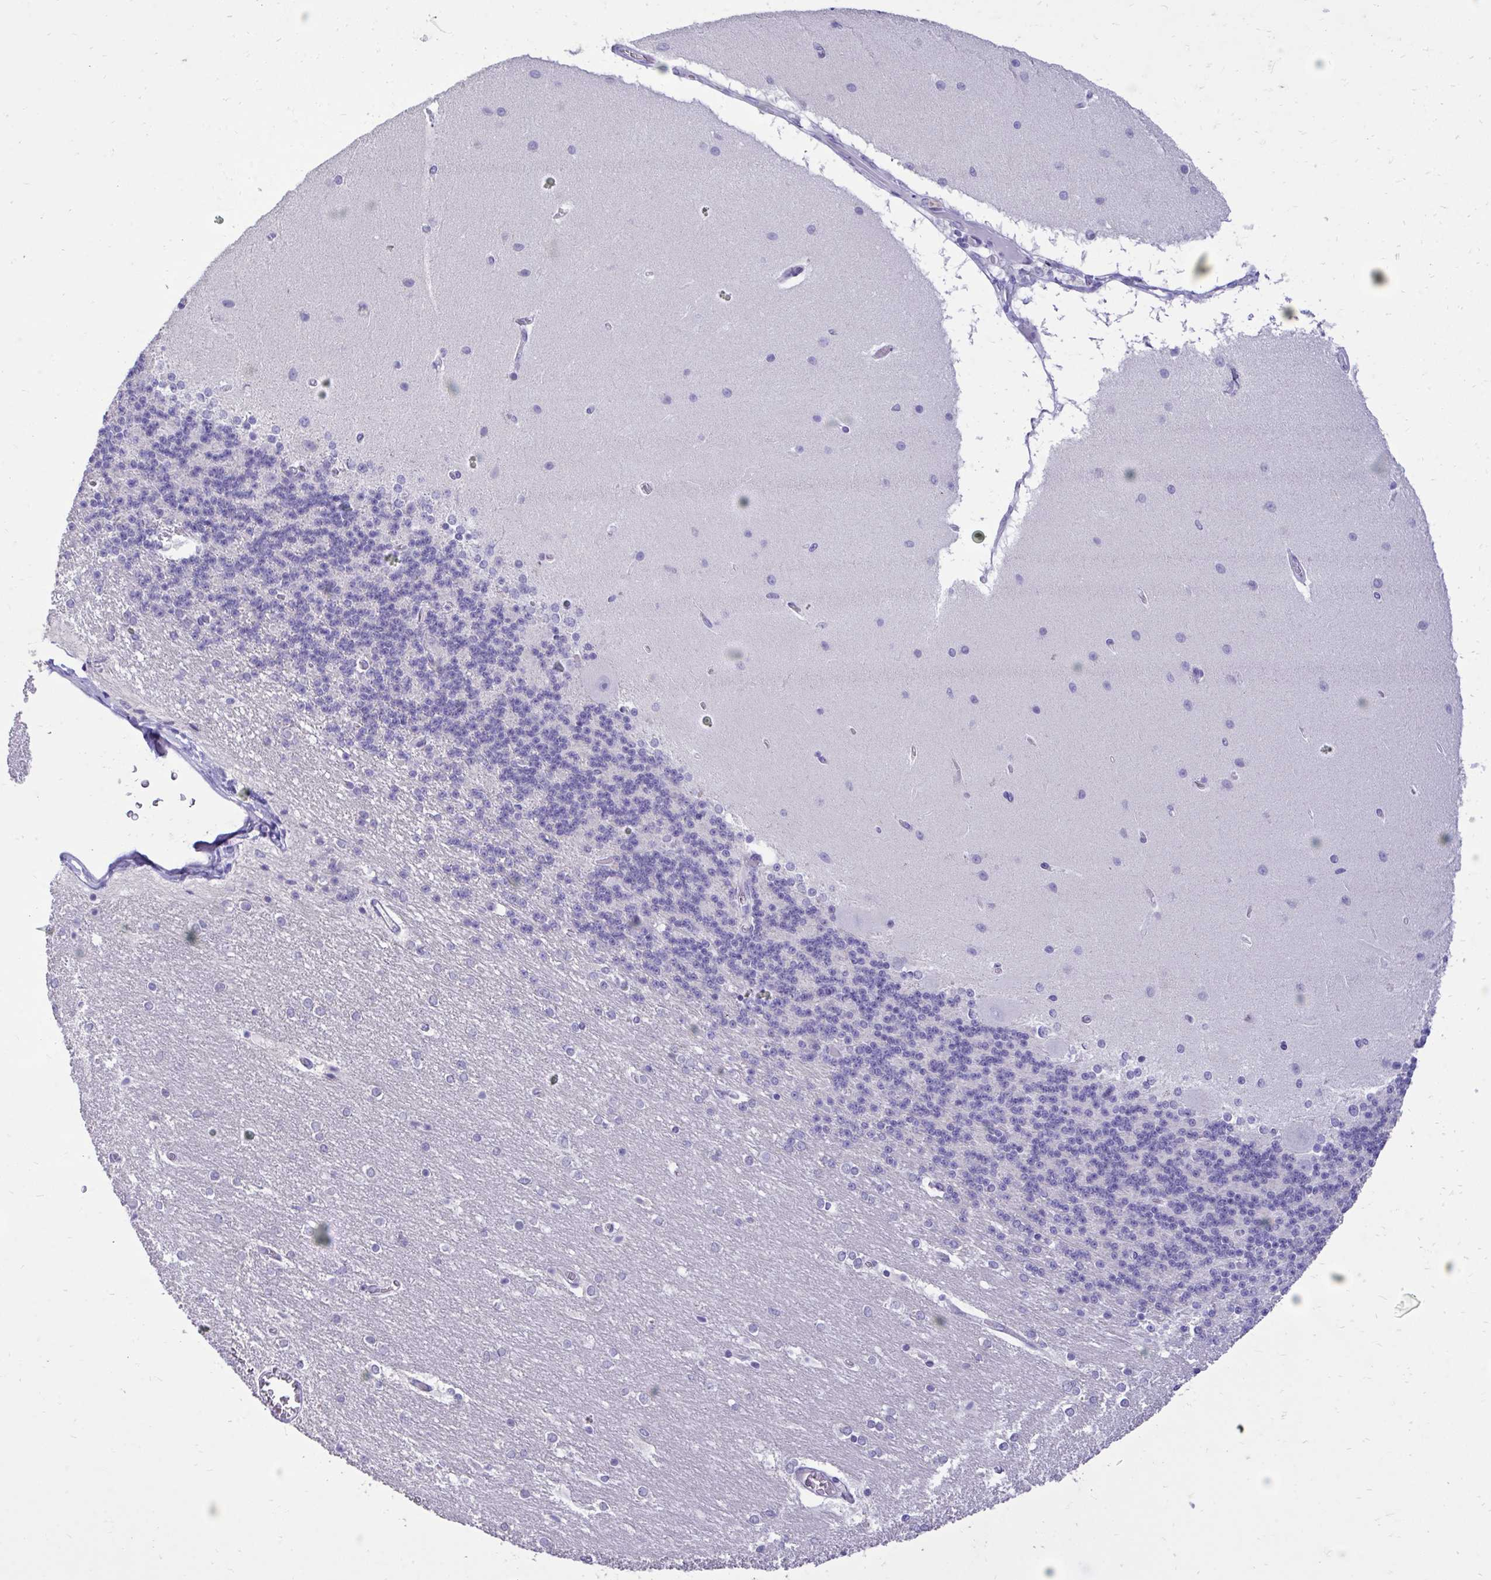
{"staining": {"intensity": "negative", "quantity": "none", "location": "none"}, "tissue": "cerebellum", "cell_type": "Cells in granular layer", "image_type": "normal", "snomed": [{"axis": "morphology", "description": "Normal tissue, NOS"}, {"axis": "topography", "description": "Cerebellum"}], "caption": "Immunohistochemistry of normal human cerebellum reveals no staining in cells in granular layer.", "gene": "TMCO5A", "patient": {"sex": "female", "age": 54}}